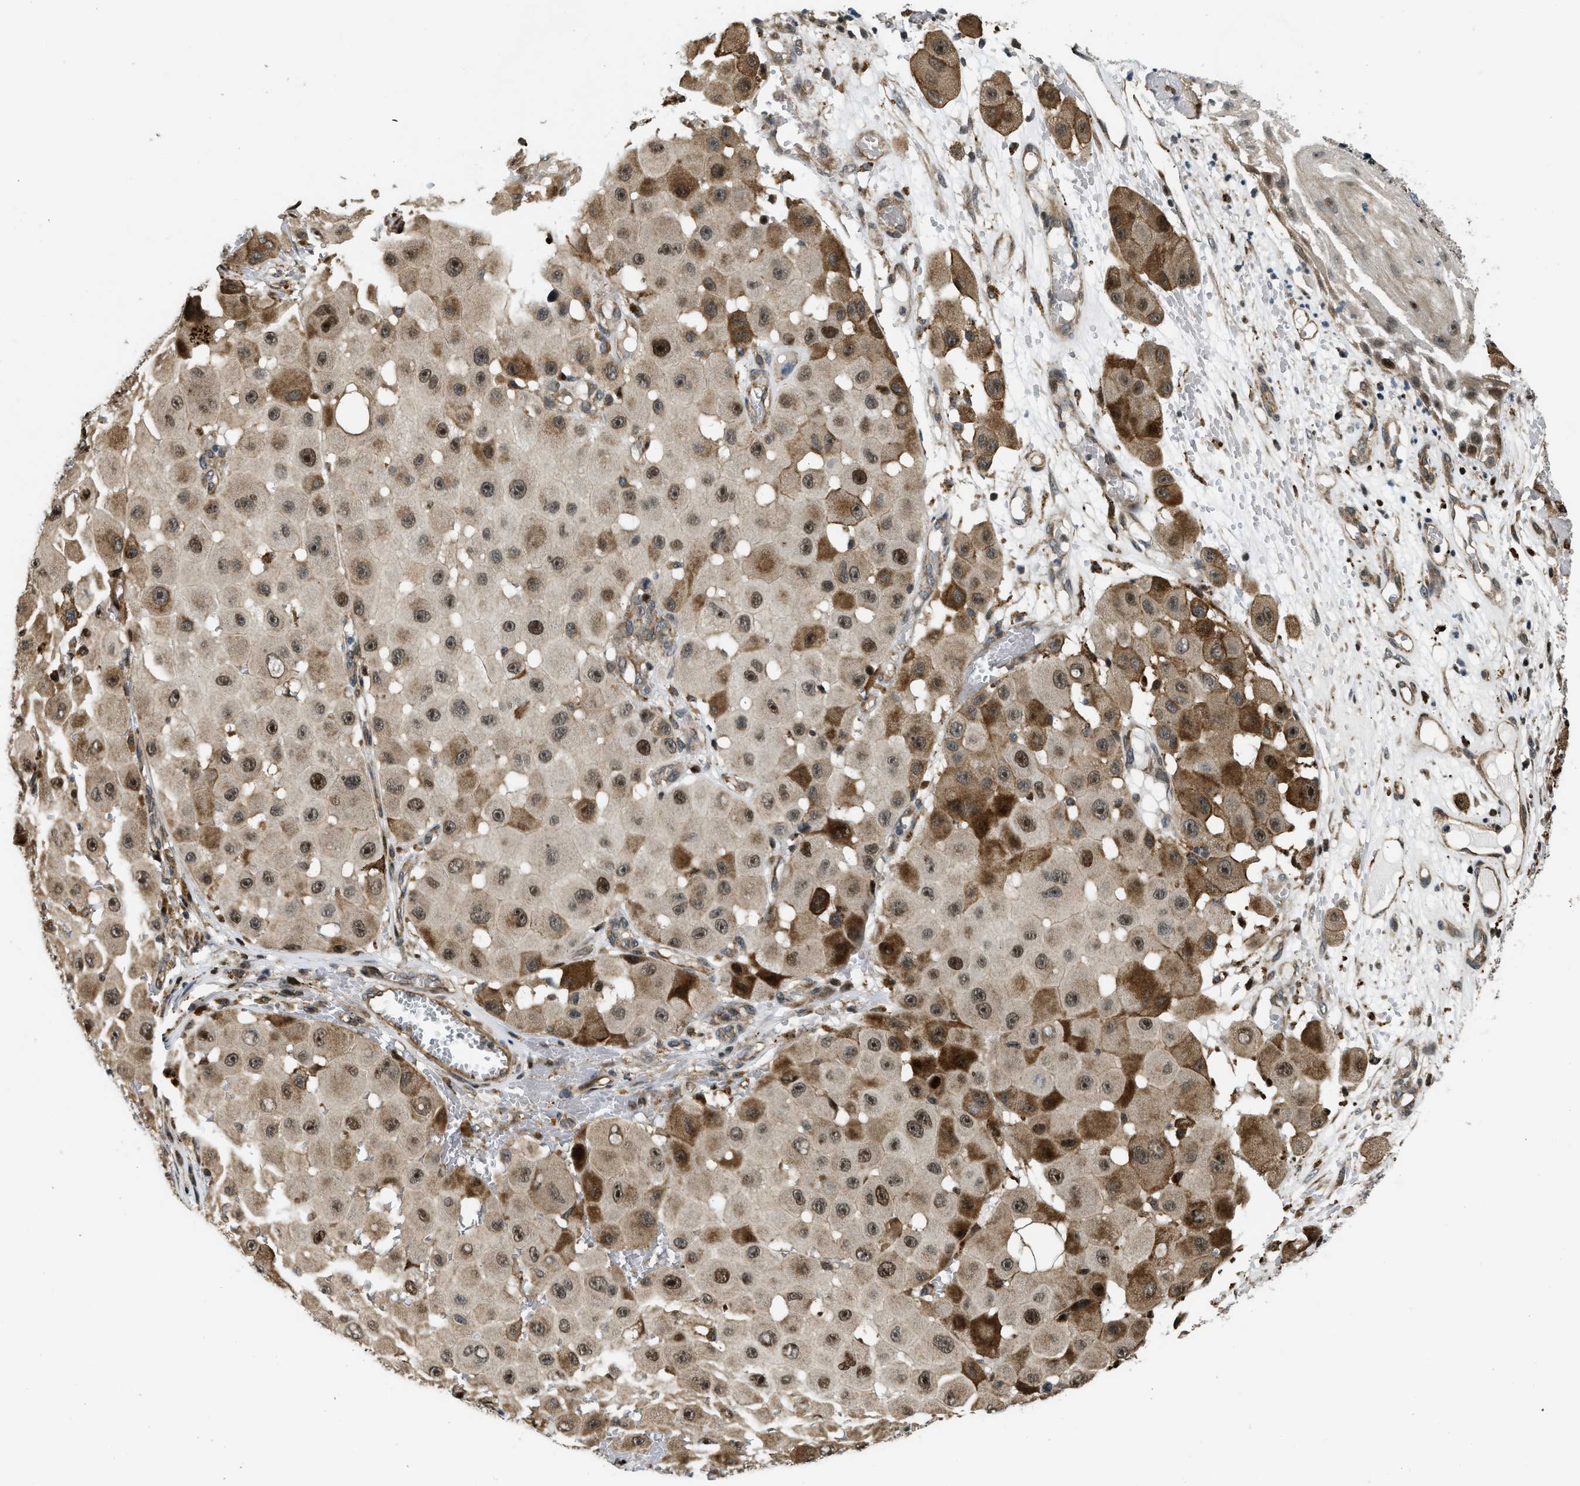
{"staining": {"intensity": "strong", "quantity": "25%-75%", "location": "nuclear"}, "tissue": "melanoma", "cell_type": "Tumor cells", "image_type": "cancer", "snomed": [{"axis": "morphology", "description": "Malignant melanoma, NOS"}, {"axis": "topography", "description": "Skin"}], "caption": "Immunohistochemistry (IHC) staining of malignant melanoma, which displays high levels of strong nuclear staining in about 25%-75% of tumor cells indicating strong nuclear protein positivity. The staining was performed using DAB (3,3'-diaminobenzidine) (brown) for protein detection and nuclei were counterstained in hematoxylin (blue).", "gene": "LTA4H", "patient": {"sex": "female", "age": 81}}